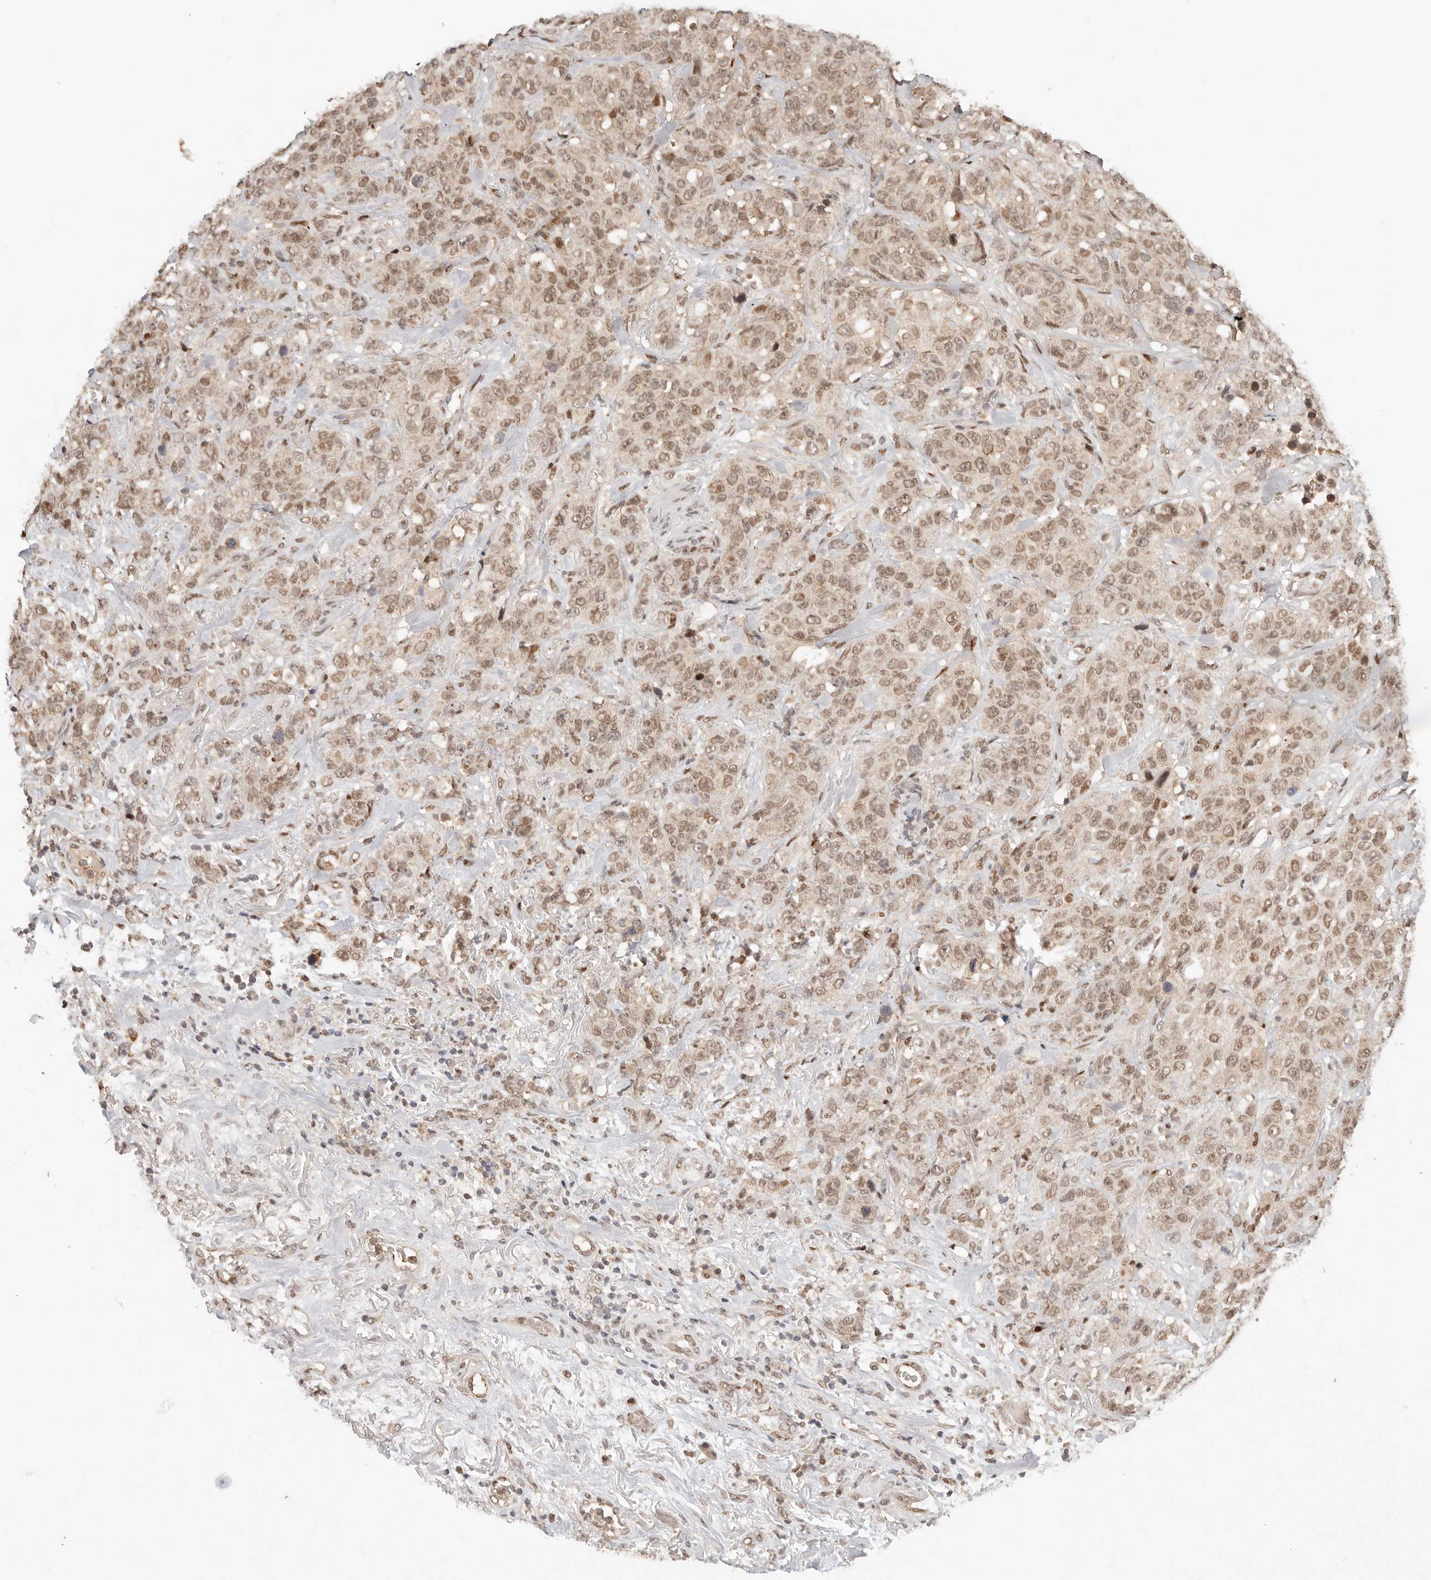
{"staining": {"intensity": "moderate", "quantity": ">75%", "location": "nuclear"}, "tissue": "stomach cancer", "cell_type": "Tumor cells", "image_type": "cancer", "snomed": [{"axis": "morphology", "description": "Adenocarcinoma, NOS"}, {"axis": "topography", "description": "Stomach"}], "caption": "Protein expression analysis of stomach adenocarcinoma demonstrates moderate nuclear expression in about >75% of tumor cells.", "gene": "NPAS2", "patient": {"sex": "male", "age": 48}}